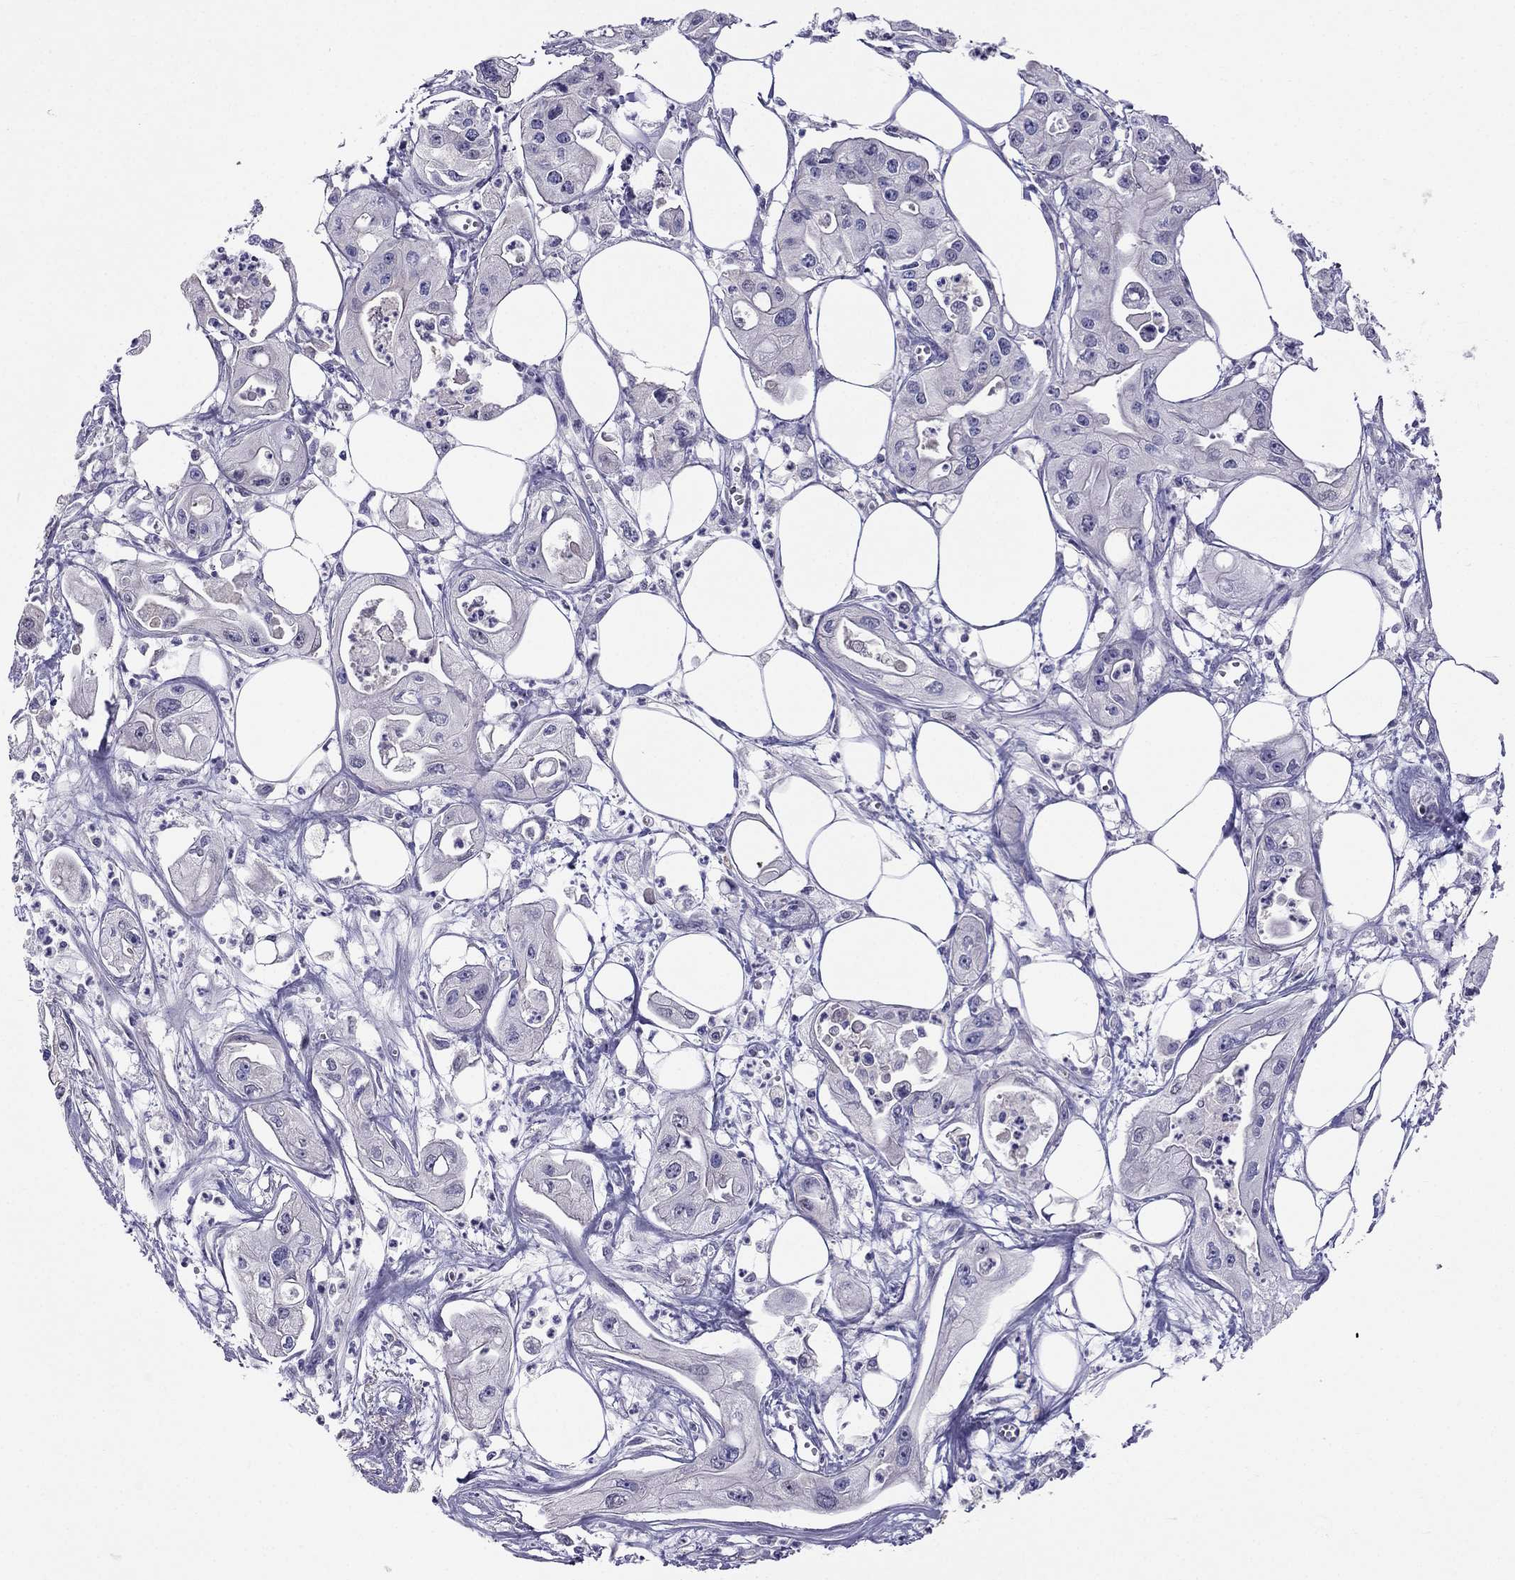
{"staining": {"intensity": "negative", "quantity": "none", "location": "none"}, "tissue": "pancreatic cancer", "cell_type": "Tumor cells", "image_type": "cancer", "snomed": [{"axis": "morphology", "description": "Adenocarcinoma, NOS"}, {"axis": "topography", "description": "Pancreas"}], "caption": "Tumor cells are negative for brown protein staining in adenocarcinoma (pancreatic).", "gene": "TBC1D21", "patient": {"sex": "male", "age": 70}}